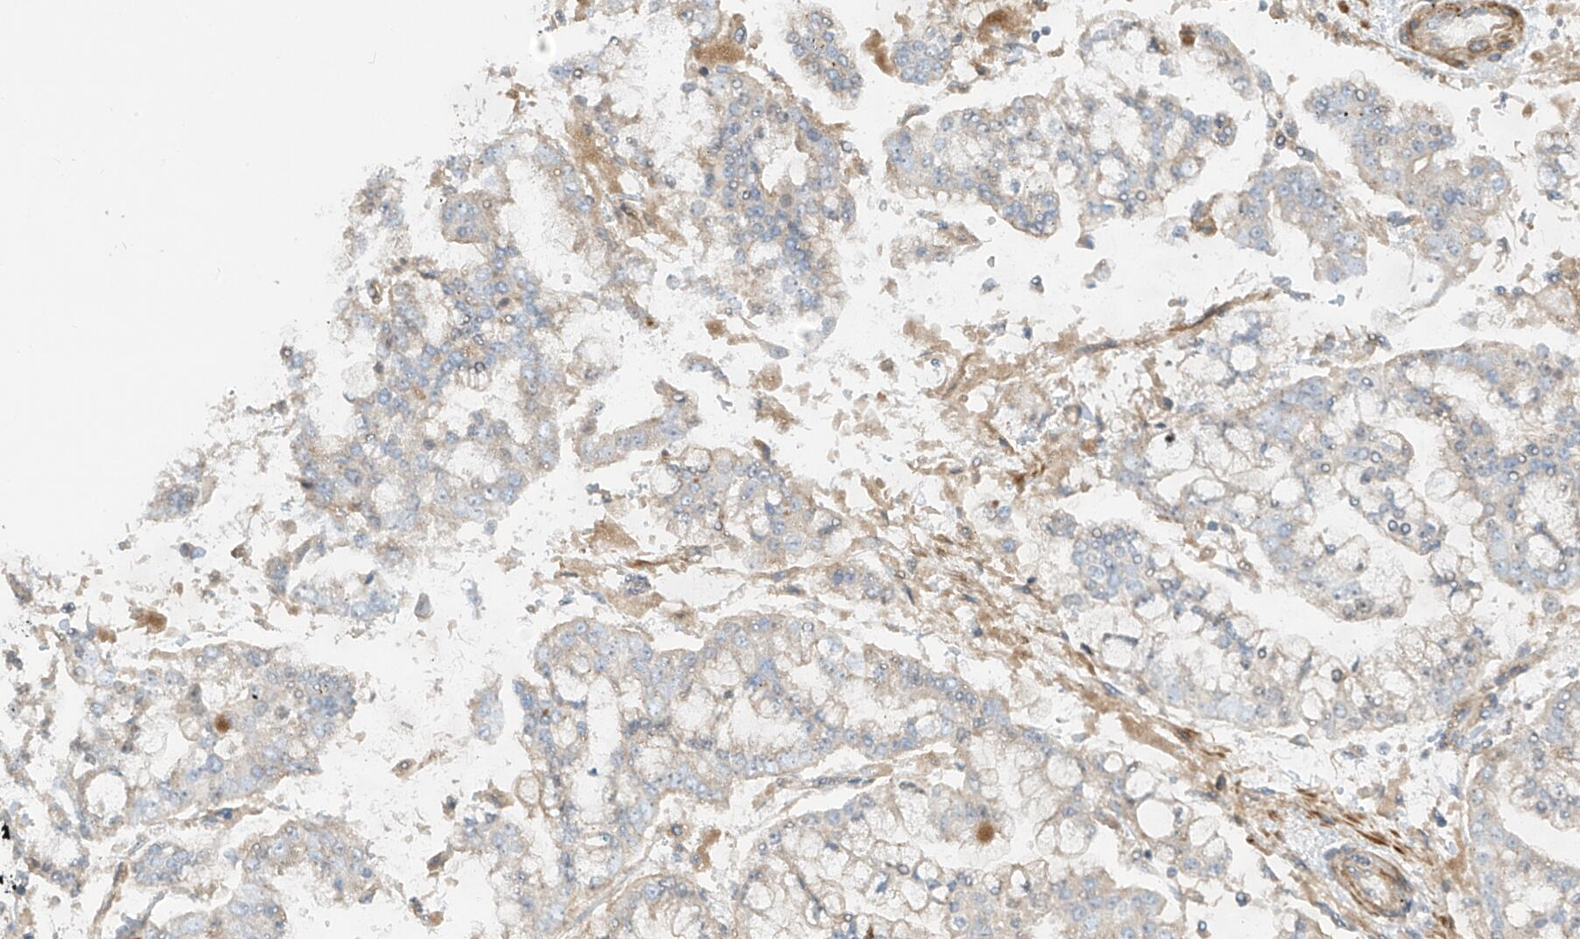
{"staining": {"intensity": "weak", "quantity": "<25%", "location": "cytoplasmic/membranous"}, "tissue": "stomach cancer", "cell_type": "Tumor cells", "image_type": "cancer", "snomed": [{"axis": "morphology", "description": "Normal tissue, NOS"}, {"axis": "morphology", "description": "Adenocarcinoma, NOS"}, {"axis": "topography", "description": "Stomach, upper"}, {"axis": "topography", "description": "Stomach"}], "caption": "A histopathology image of stomach cancer (adenocarcinoma) stained for a protein reveals no brown staining in tumor cells.", "gene": "ENTR1", "patient": {"sex": "male", "age": 76}}